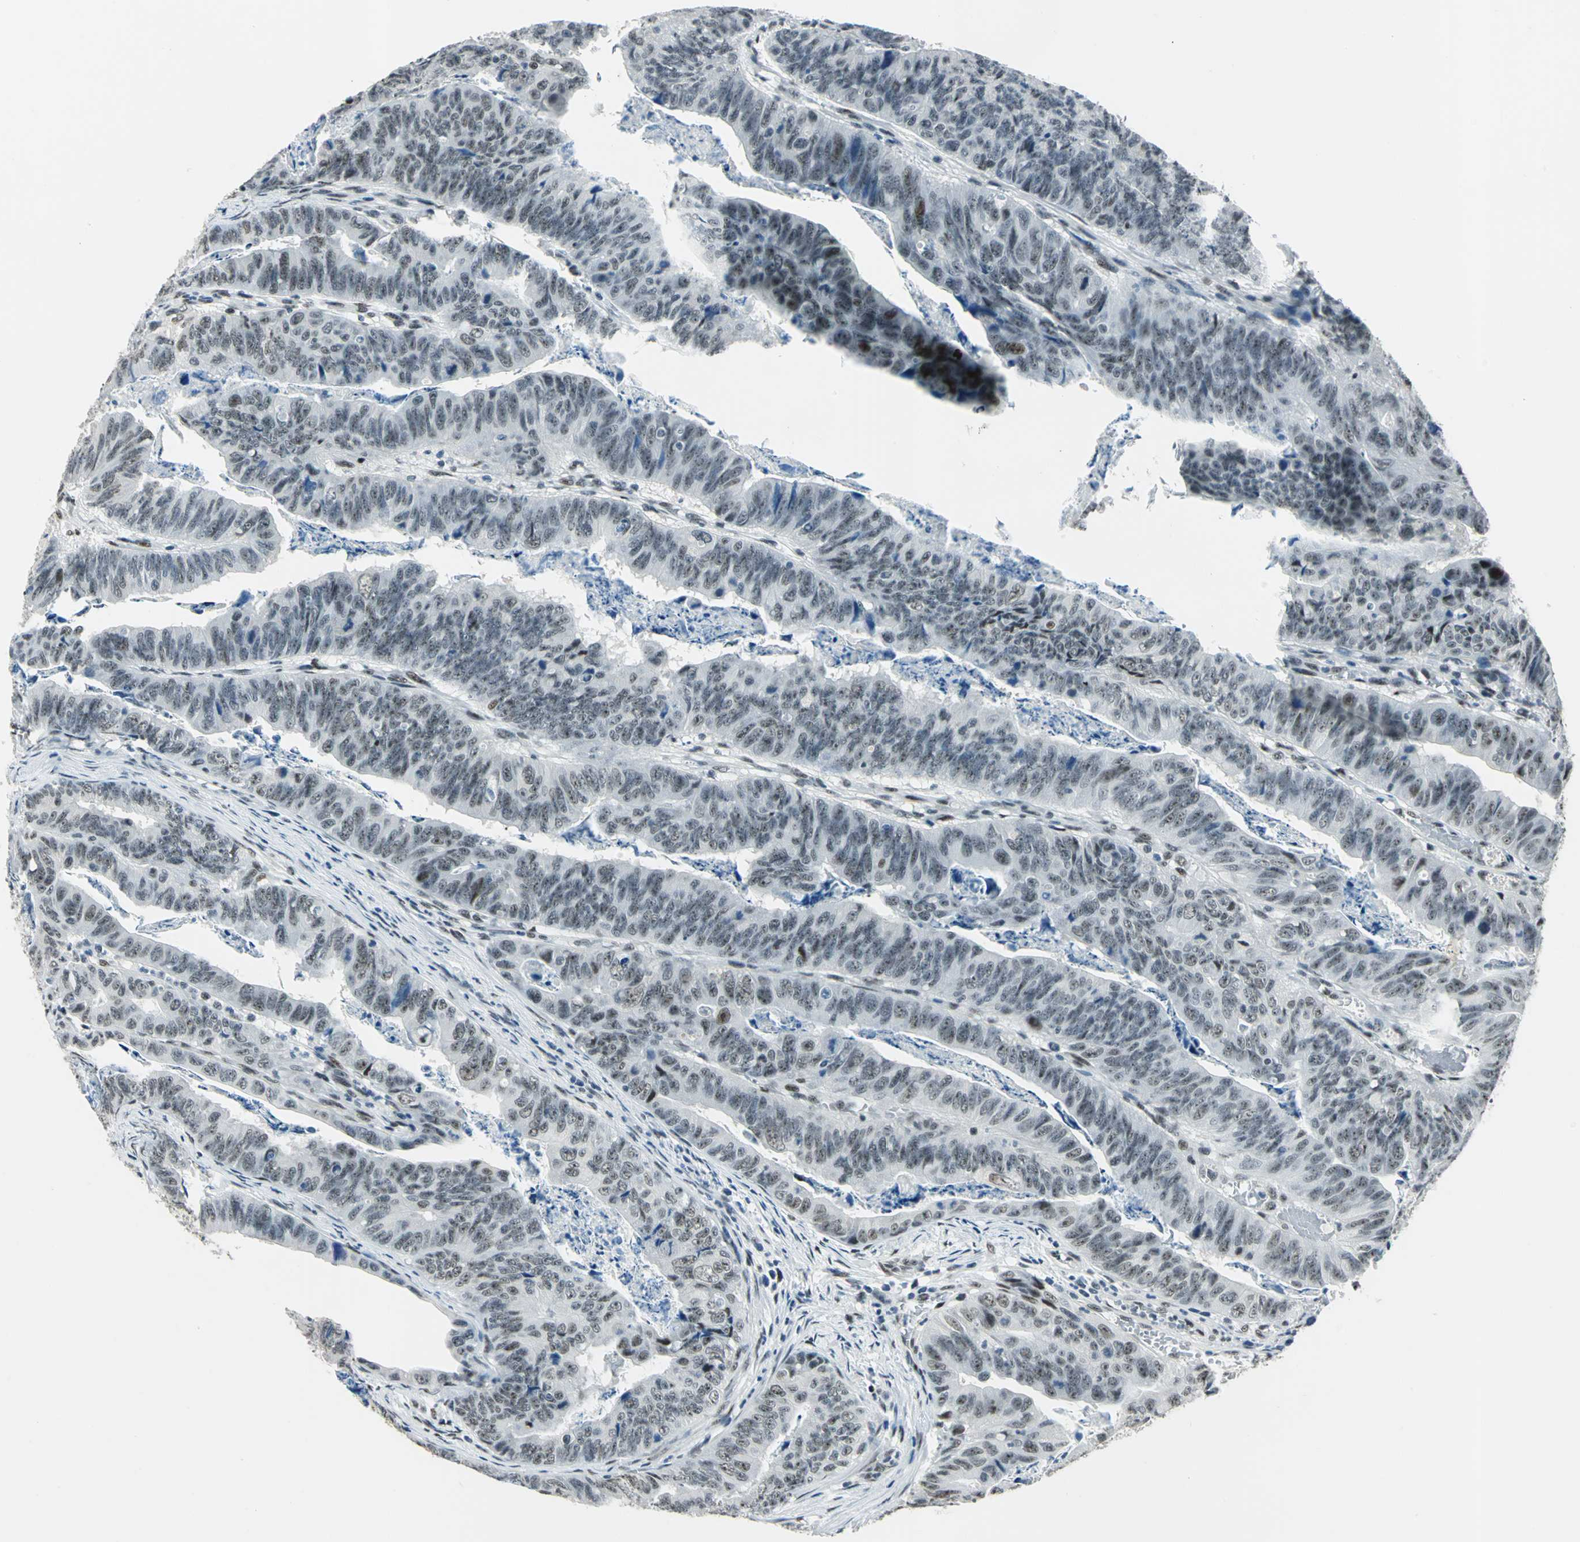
{"staining": {"intensity": "weak", "quantity": ">75%", "location": "nuclear"}, "tissue": "stomach cancer", "cell_type": "Tumor cells", "image_type": "cancer", "snomed": [{"axis": "morphology", "description": "Adenocarcinoma, NOS"}, {"axis": "topography", "description": "Stomach, lower"}], "caption": "Immunohistochemistry staining of stomach cancer (adenocarcinoma), which exhibits low levels of weak nuclear expression in approximately >75% of tumor cells indicating weak nuclear protein staining. The staining was performed using DAB (3,3'-diaminobenzidine) (brown) for protein detection and nuclei were counterstained in hematoxylin (blue).", "gene": "KAT6B", "patient": {"sex": "male", "age": 77}}